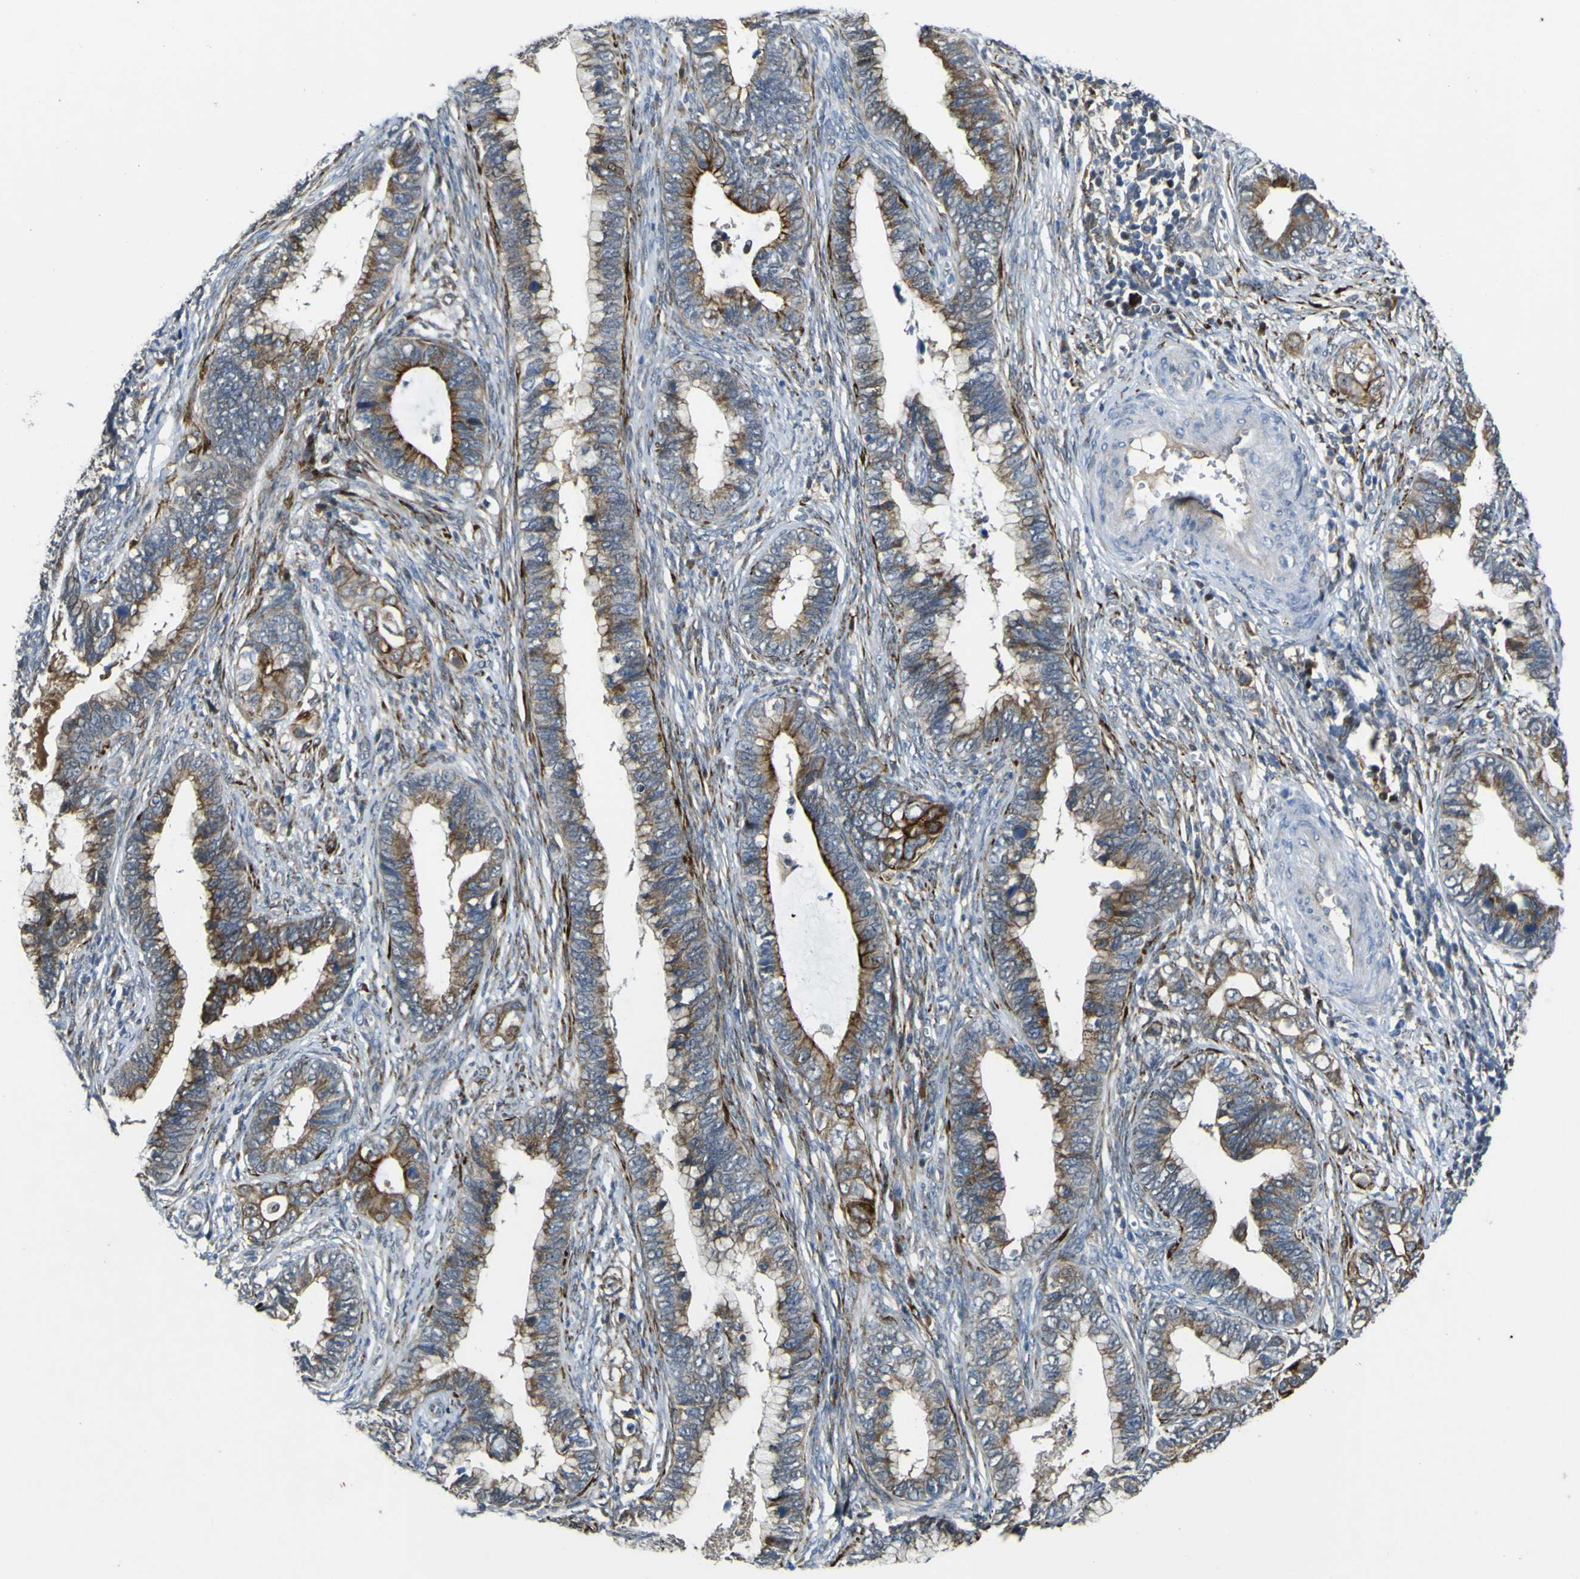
{"staining": {"intensity": "moderate", "quantity": ">75%", "location": "cytoplasmic/membranous"}, "tissue": "cervical cancer", "cell_type": "Tumor cells", "image_type": "cancer", "snomed": [{"axis": "morphology", "description": "Adenocarcinoma, NOS"}, {"axis": "topography", "description": "Cervix"}], "caption": "DAB (3,3'-diaminobenzidine) immunohistochemical staining of cervical adenocarcinoma reveals moderate cytoplasmic/membranous protein positivity in approximately >75% of tumor cells. Using DAB (brown) and hematoxylin (blue) stains, captured at high magnification using brightfield microscopy.", "gene": "LBHD1", "patient": {"sex": "female", "age": 44}}